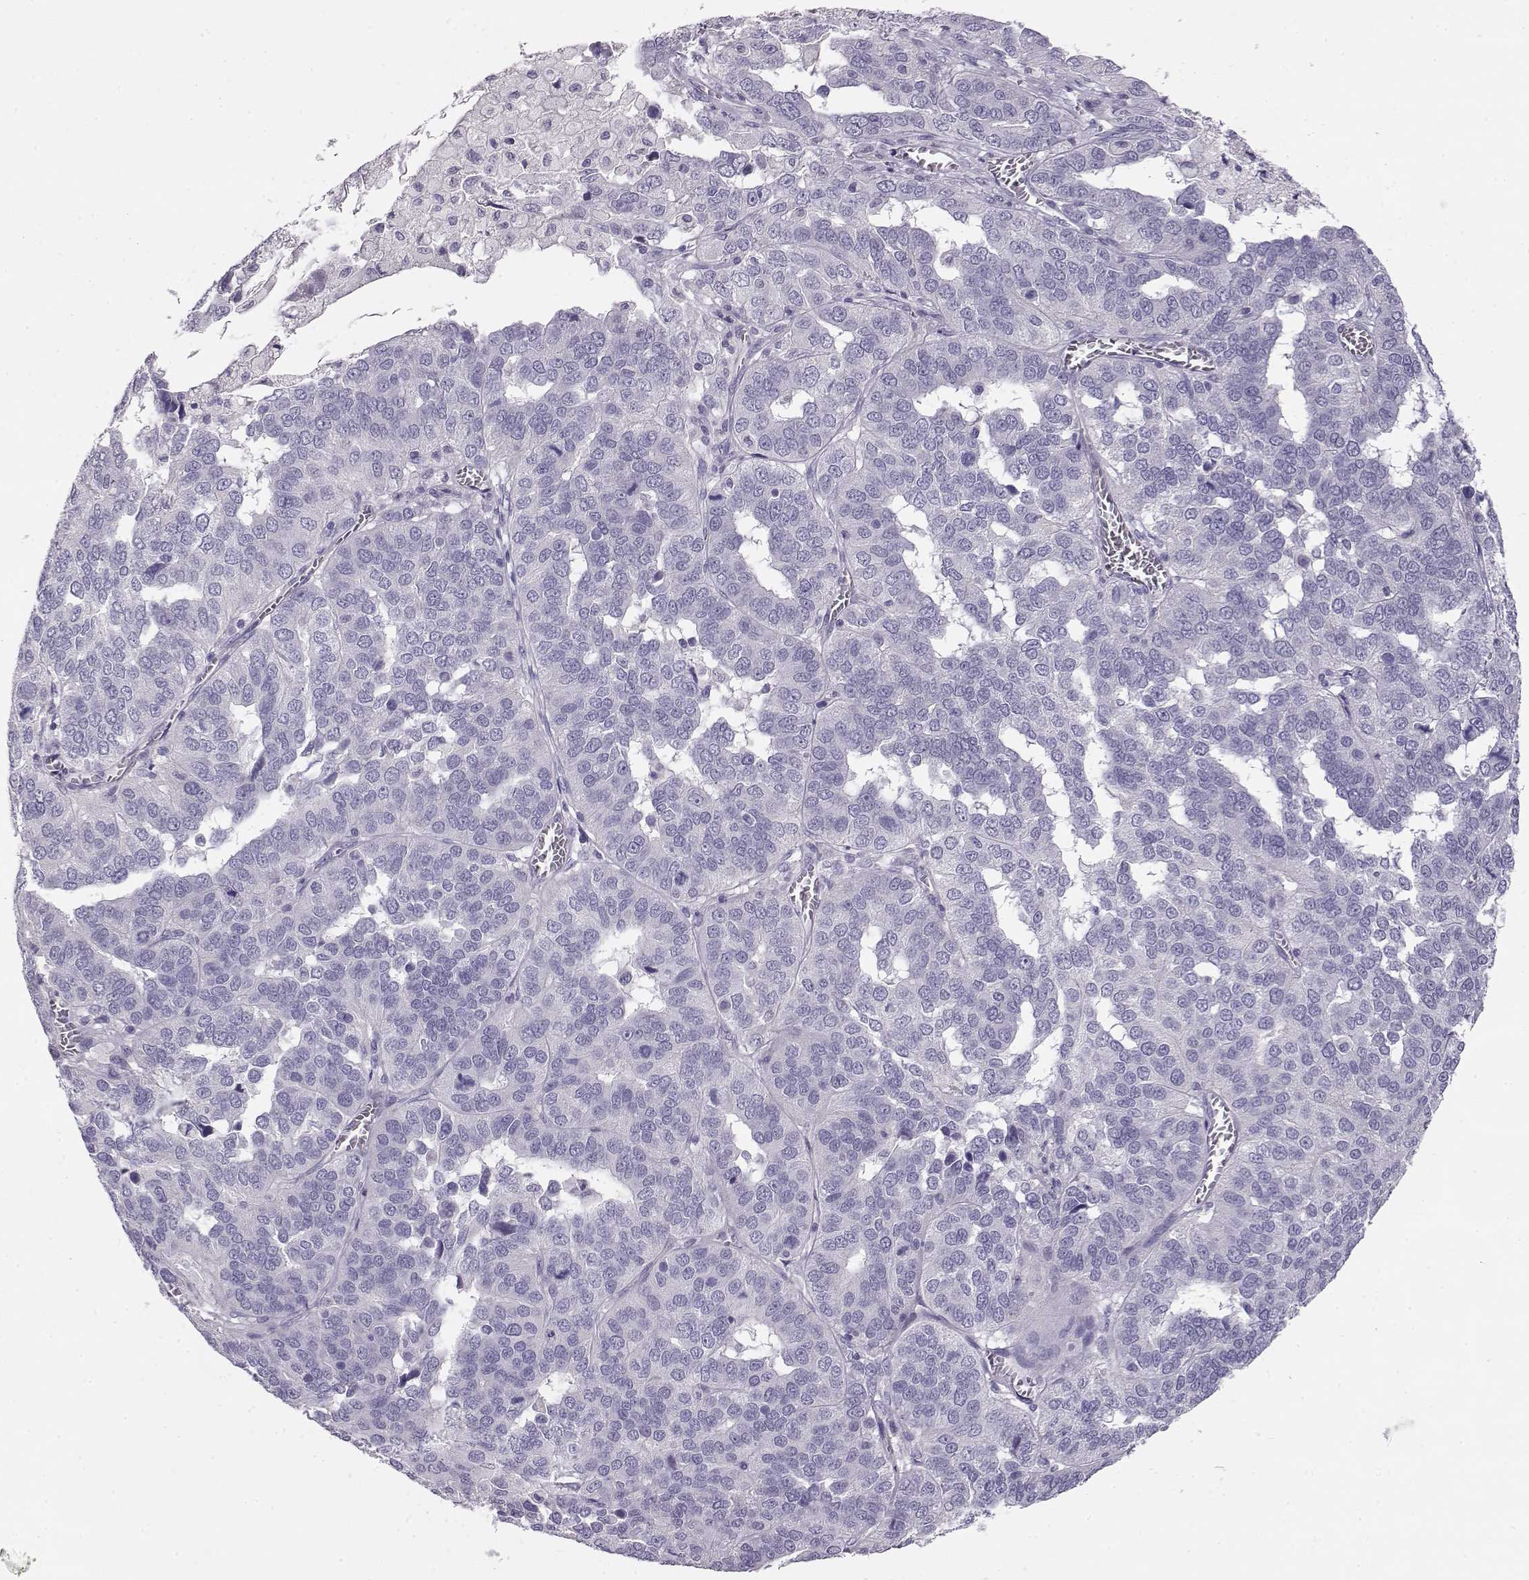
{"staining": {"intensity": "negative", "quantity": "none", "location": "none"}, "tissue": "ovarian cancer", "cell_type": "Tumor cells", "image_type": "cancer", "snomed": [{"axis": "morphology", "description": "Carcinoma, endometroid"}, {"axis": "topography", "description": "Soft tissue"}, {"axis": "topography", "description": "Ovary"}], "caption": "Photomicrograph shows no significant protein expression in tumor cells of ovarian cancer (endometroid carcinoma). Nuclei are stained in blue.", "gene": "ENDOU", "patient": {"sex": "female", "age": 52}}